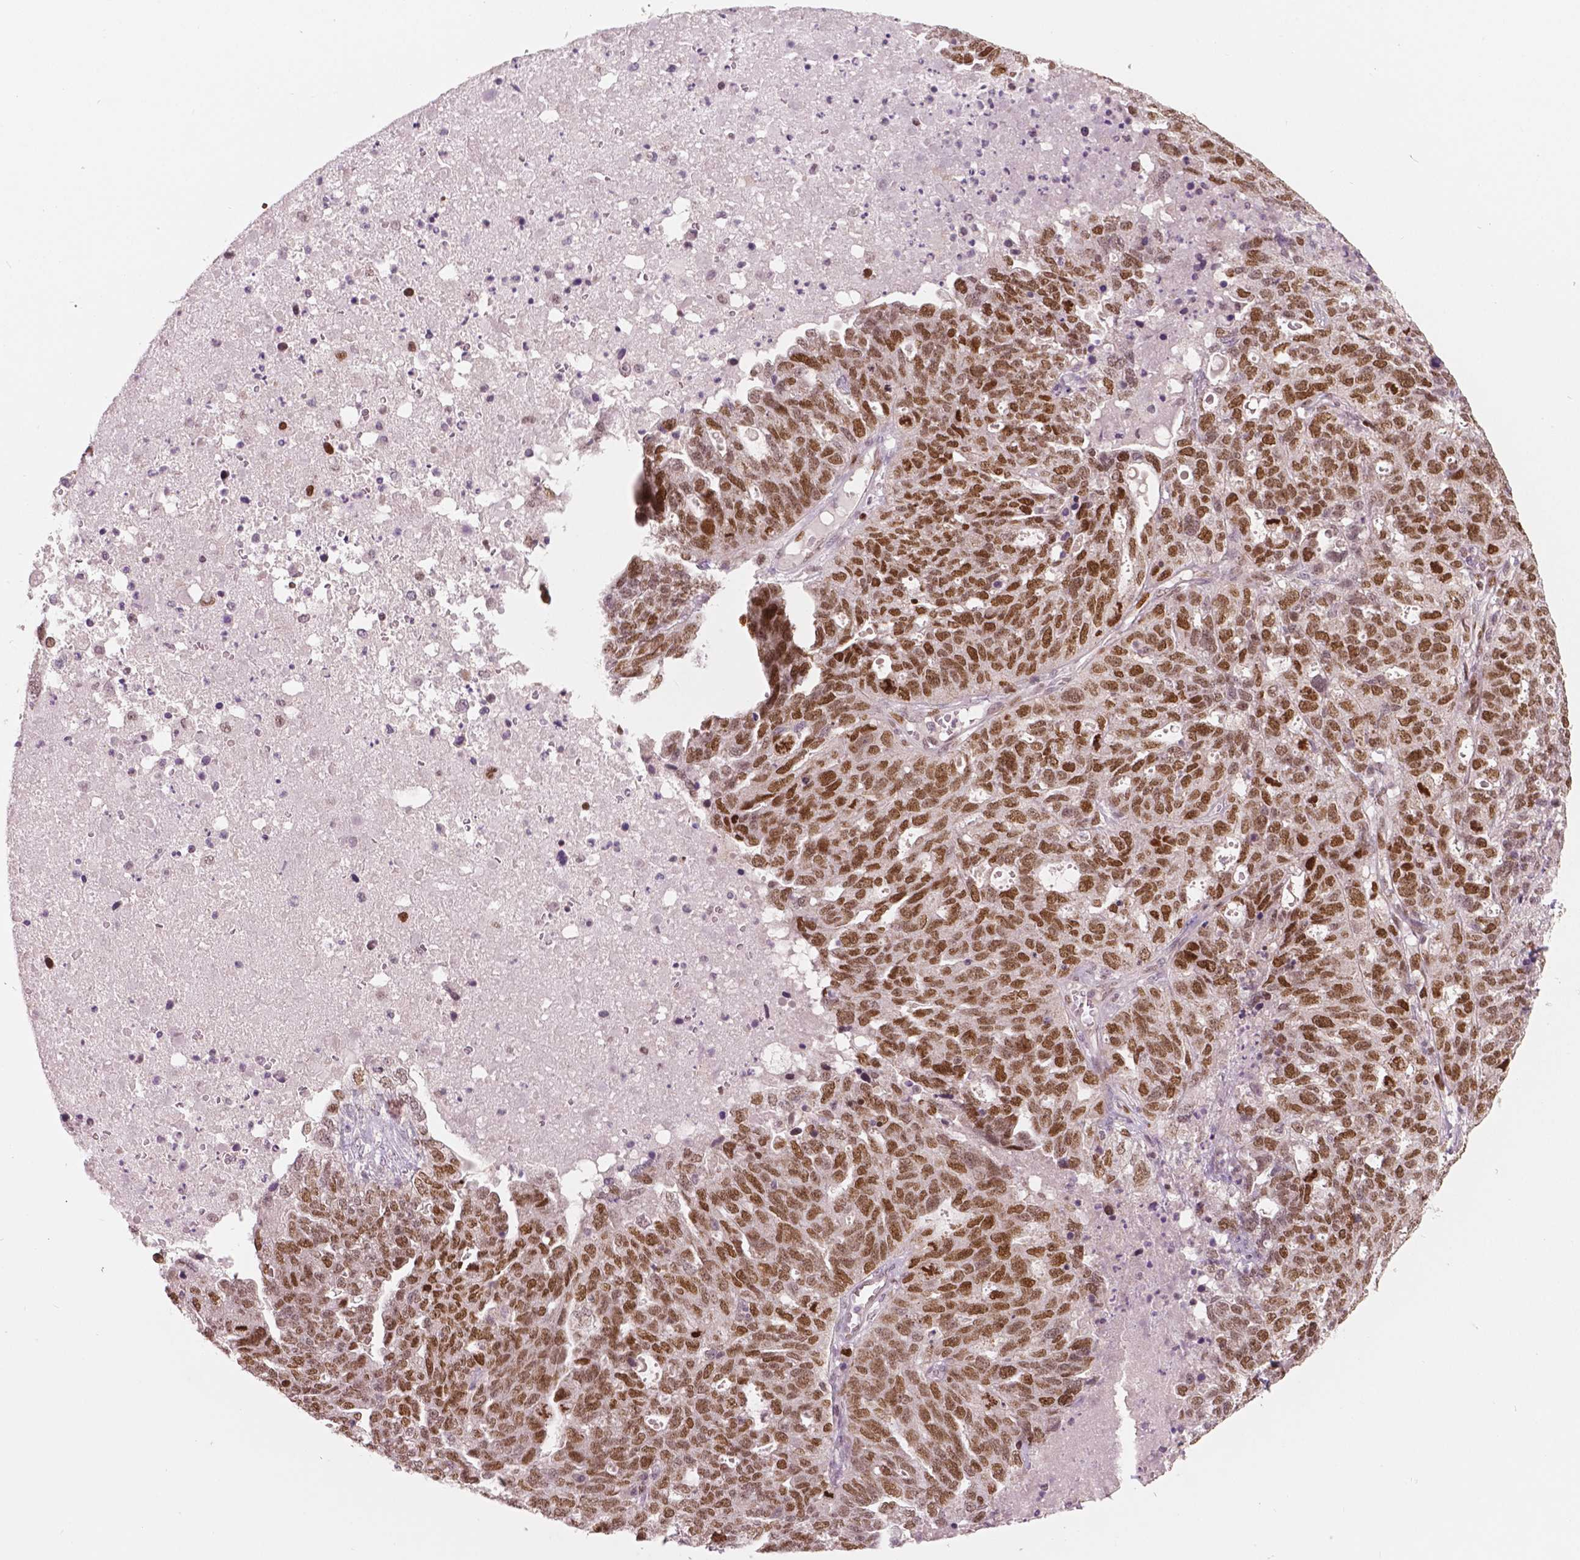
{"staining": {"intensity": "moderate", "quantity": ">75%", "location": "nuclear"}, "tissue": "ovarian cancer", "cell_type": "Tumor cells", "image_type": "cancer", "snomed": [{"axis": "morphology", "description": "Cystadenocarcinoma, serous, NOS"}, {"axis": "topography", "description": "Ovary"}], "caption": "Tumor cells show medium levels of moderate nuclear positivity in approximately >75% of cells in serous cystadenocarcinoma (ovarian). The protein of interest is shown in brown color, while the nuclei are stained blue.", "gene": "NSD2", "patient": {"sex": "female", "age": 71}}